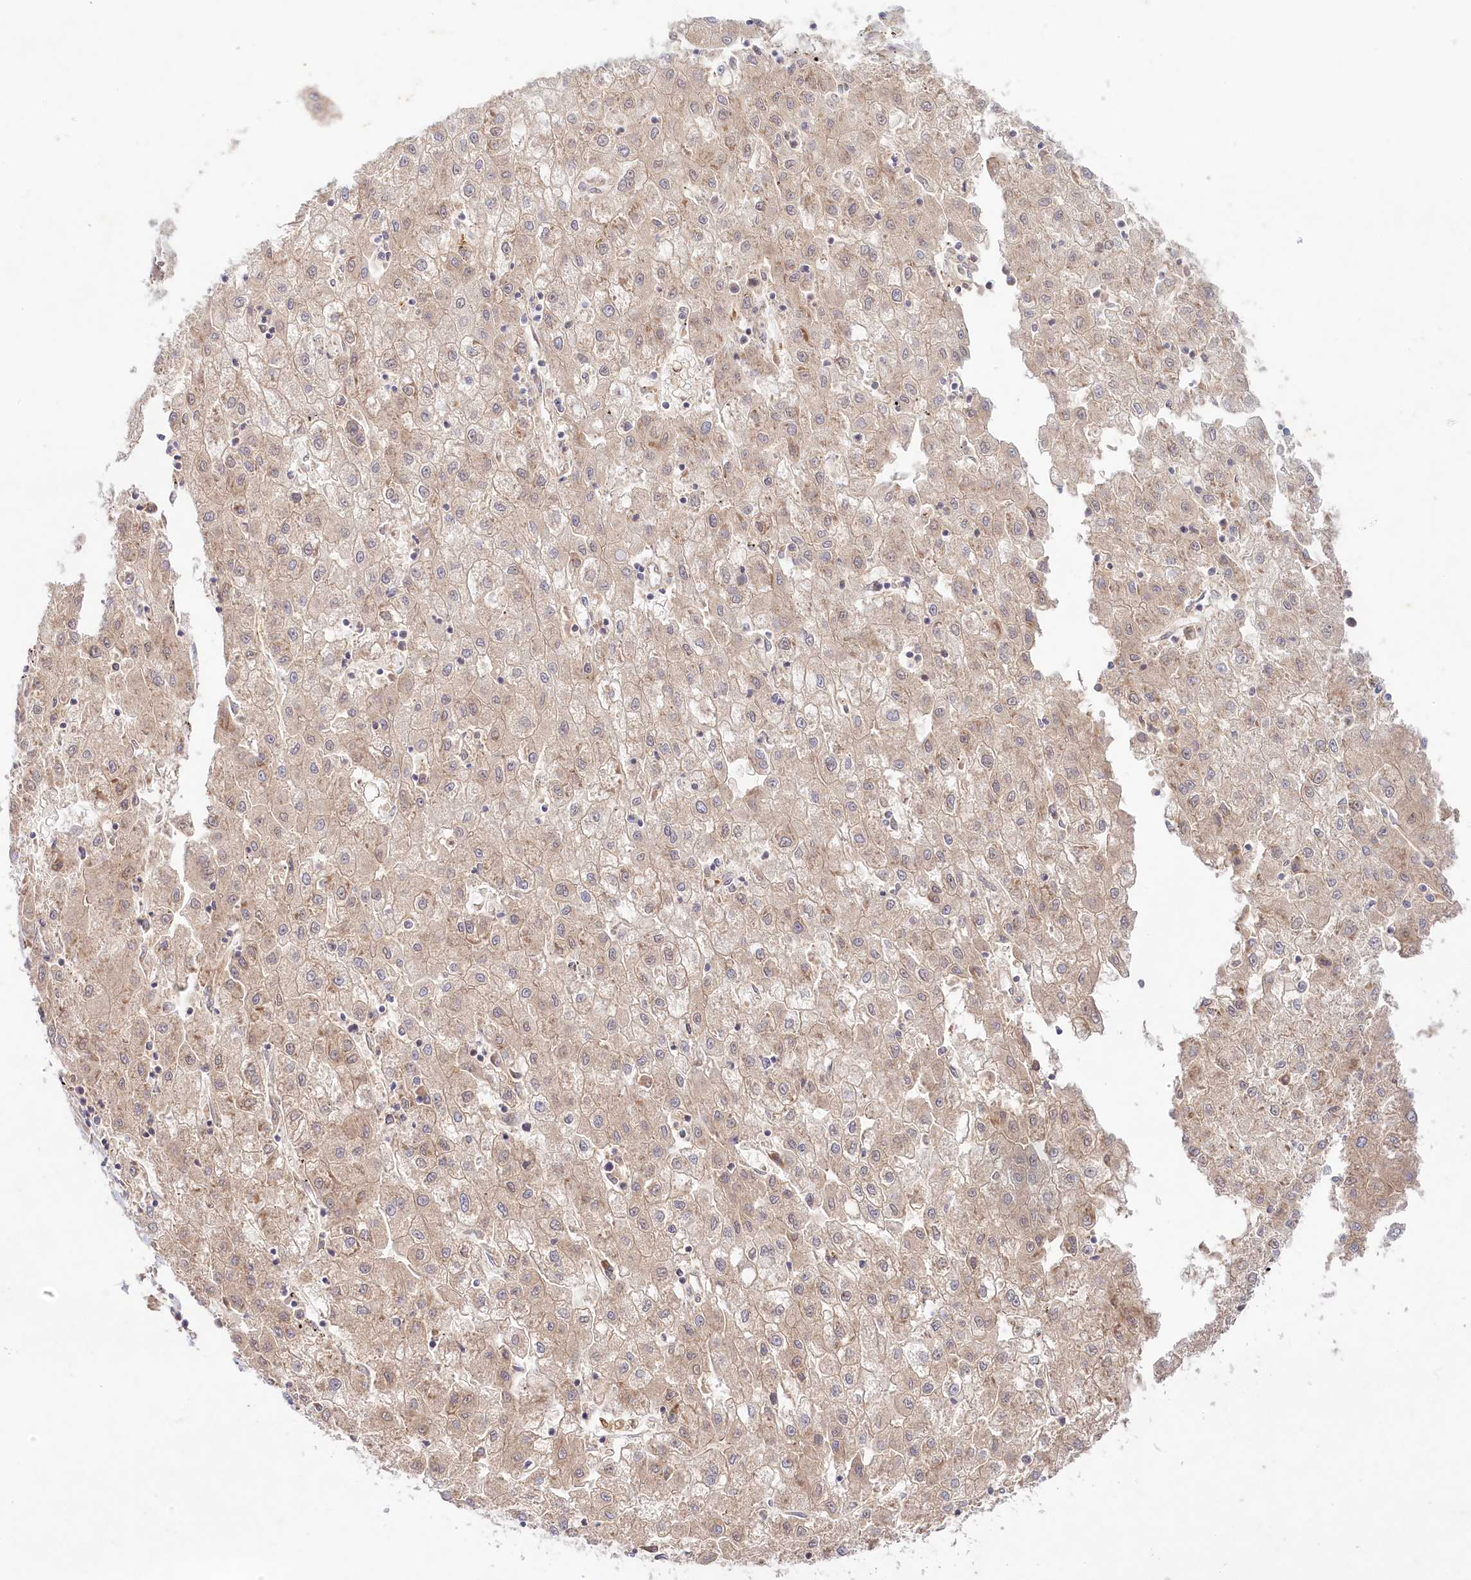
{"staining": {"intensity": "weak", "quantity": ">75%", "location": "cytoplasmic/membranous"}, "tissue": "liver cancer", "cell_type": "Tumor cells", "image_type": "cancer", "snomed": [{"axis": "morphology", "description": "Carcinoma, Hepatocellular, NOS"}, {"axis": "topography", "description": "Liver"}], "caption": "Brown immunohistochemical staining in liver hepatocellular carcinoma shows weak cytoplasmic/membranous positivity in approximately >75% of tumor cells.", "gene": "TNIP1", "patient": {"sex": "male", "age": 72}}